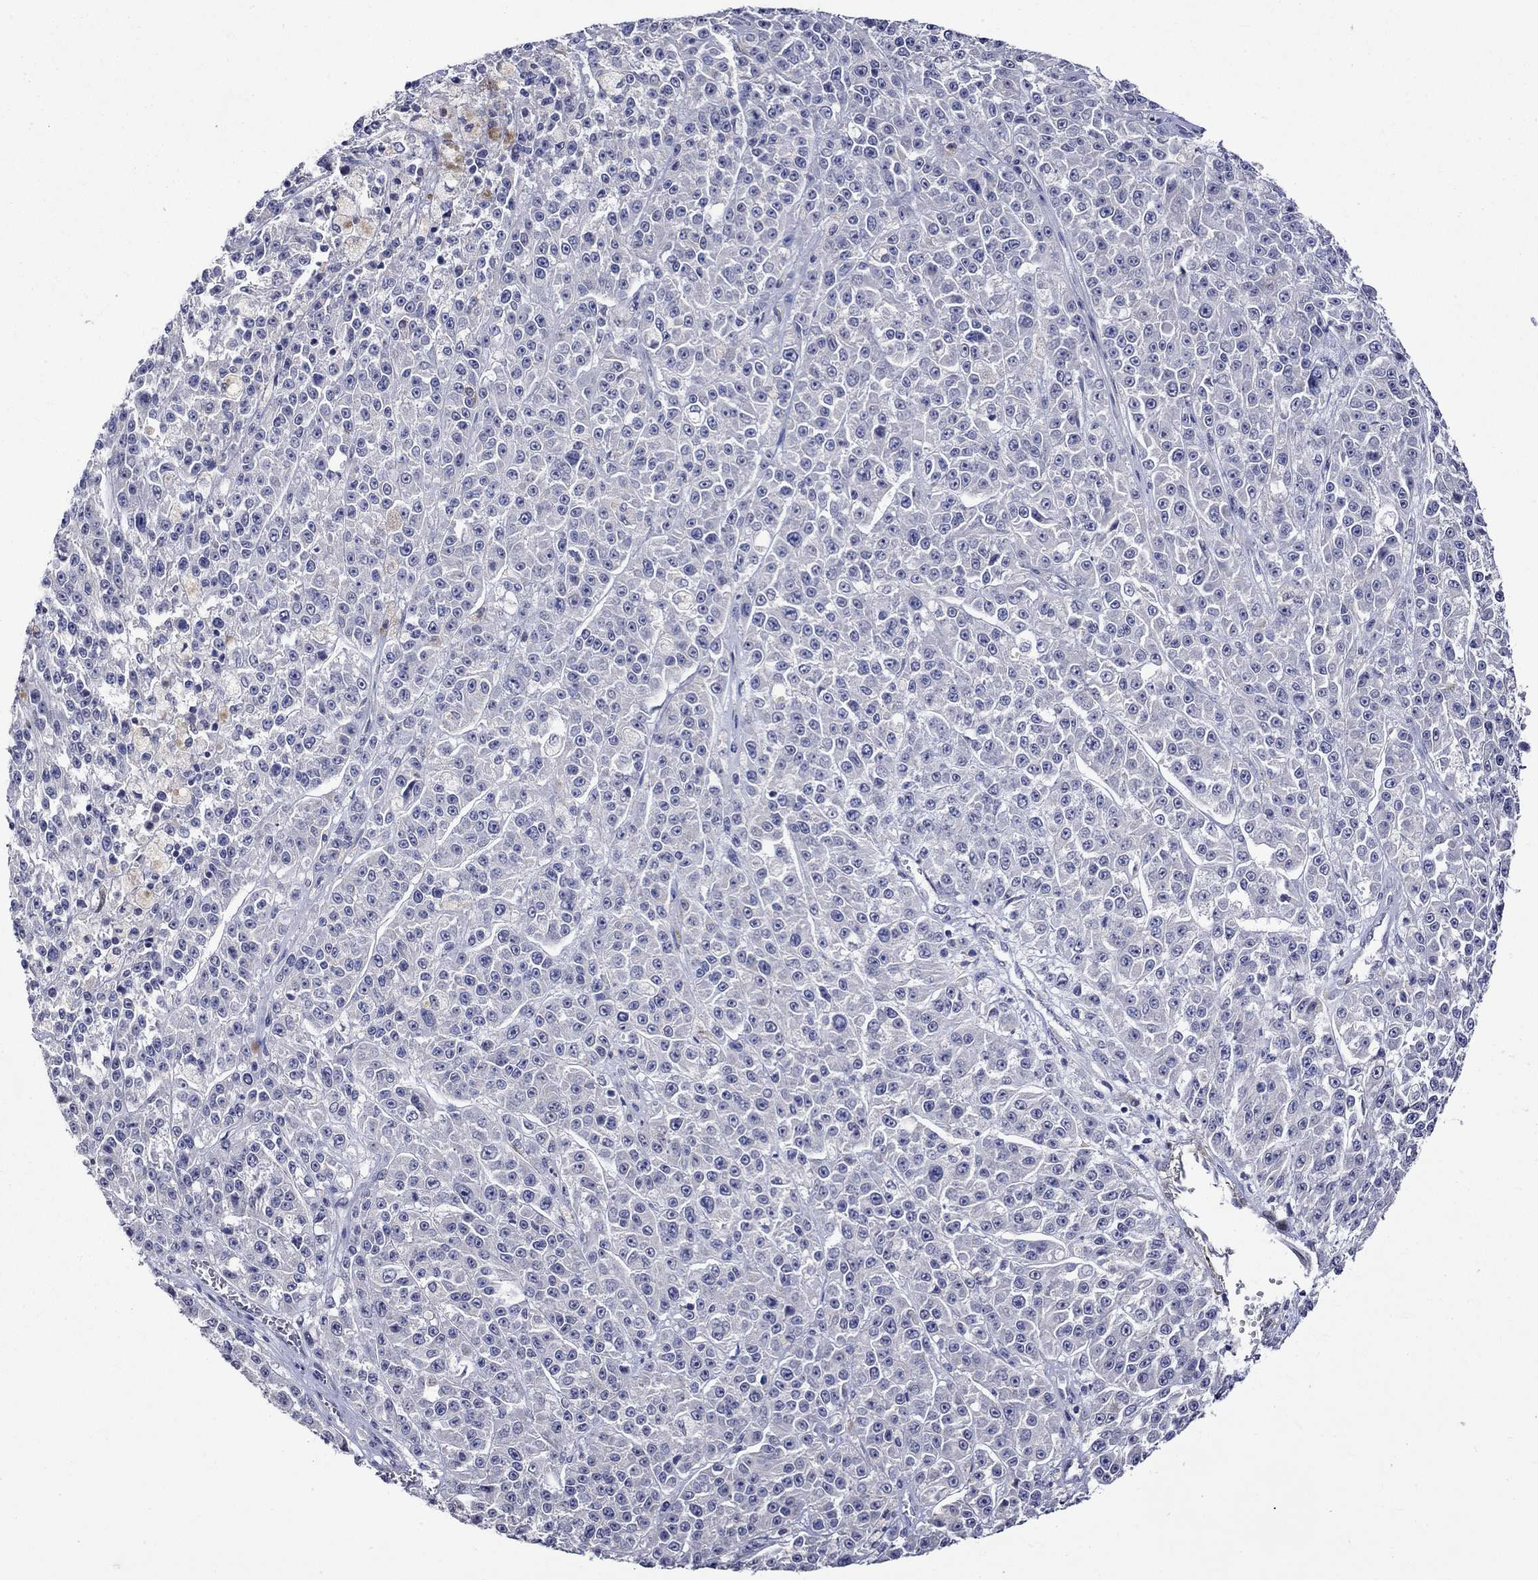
{"staining": {"intensity": "negative", "quantity": "none", "location": "none"}, "tissue": "melanoma", "cell_type": "Tumor cells", "image_type": "cancer", "snomed": [{"axis": "morphology", "description": "Malignant melanoma, NOS"}, {"axis": "topography", "description": "Skin"}], "caption": "An immunohistochemistry photomicrograph of melanoma is shown. There is no staining in tumor cells of melanoma.", "gene": "CRYAB", "patient": {"sex": "female", "age": 58}}